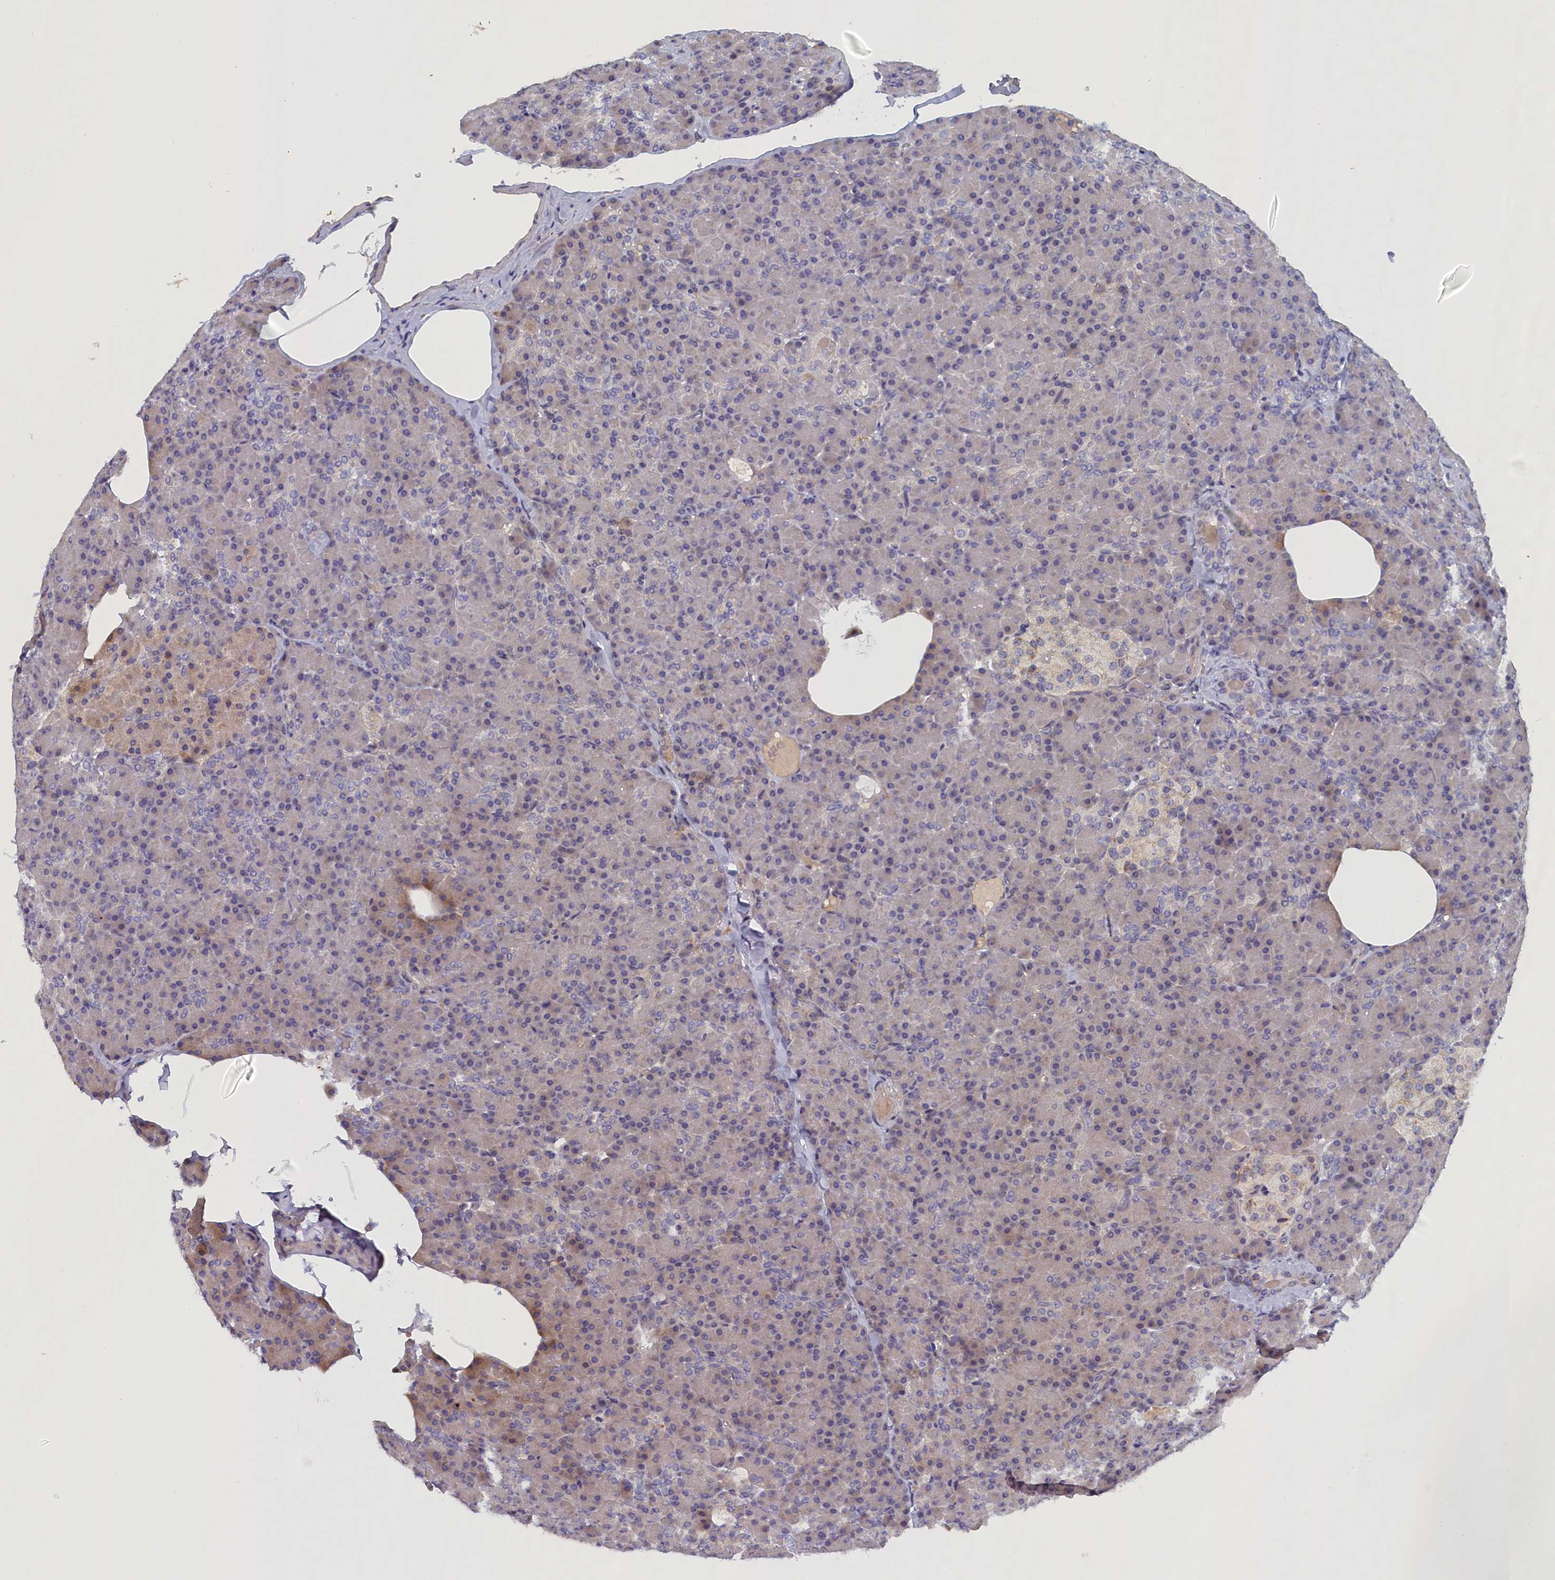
{"staining": {"intensity": "moderate", "quantity": "<25%", "location": "cytoplasmic/membranous"}, "tissue": "pancreas", "cell_type": "Exocrine glandular cells", "image_type": "normal", "snomed": [{"axis": "morphology", "description": "Normal tissue, NOS"}, {"axis": "topography", "description": "Pancreas"}], "caption": "A photomicrograph of pancreas stained for a protein reveals moderate cytoplasmic/membranous brown staining in exocrine glandular cells.", "gene": "IGFALS", "patient": {"sex": "female", "age": 43}}